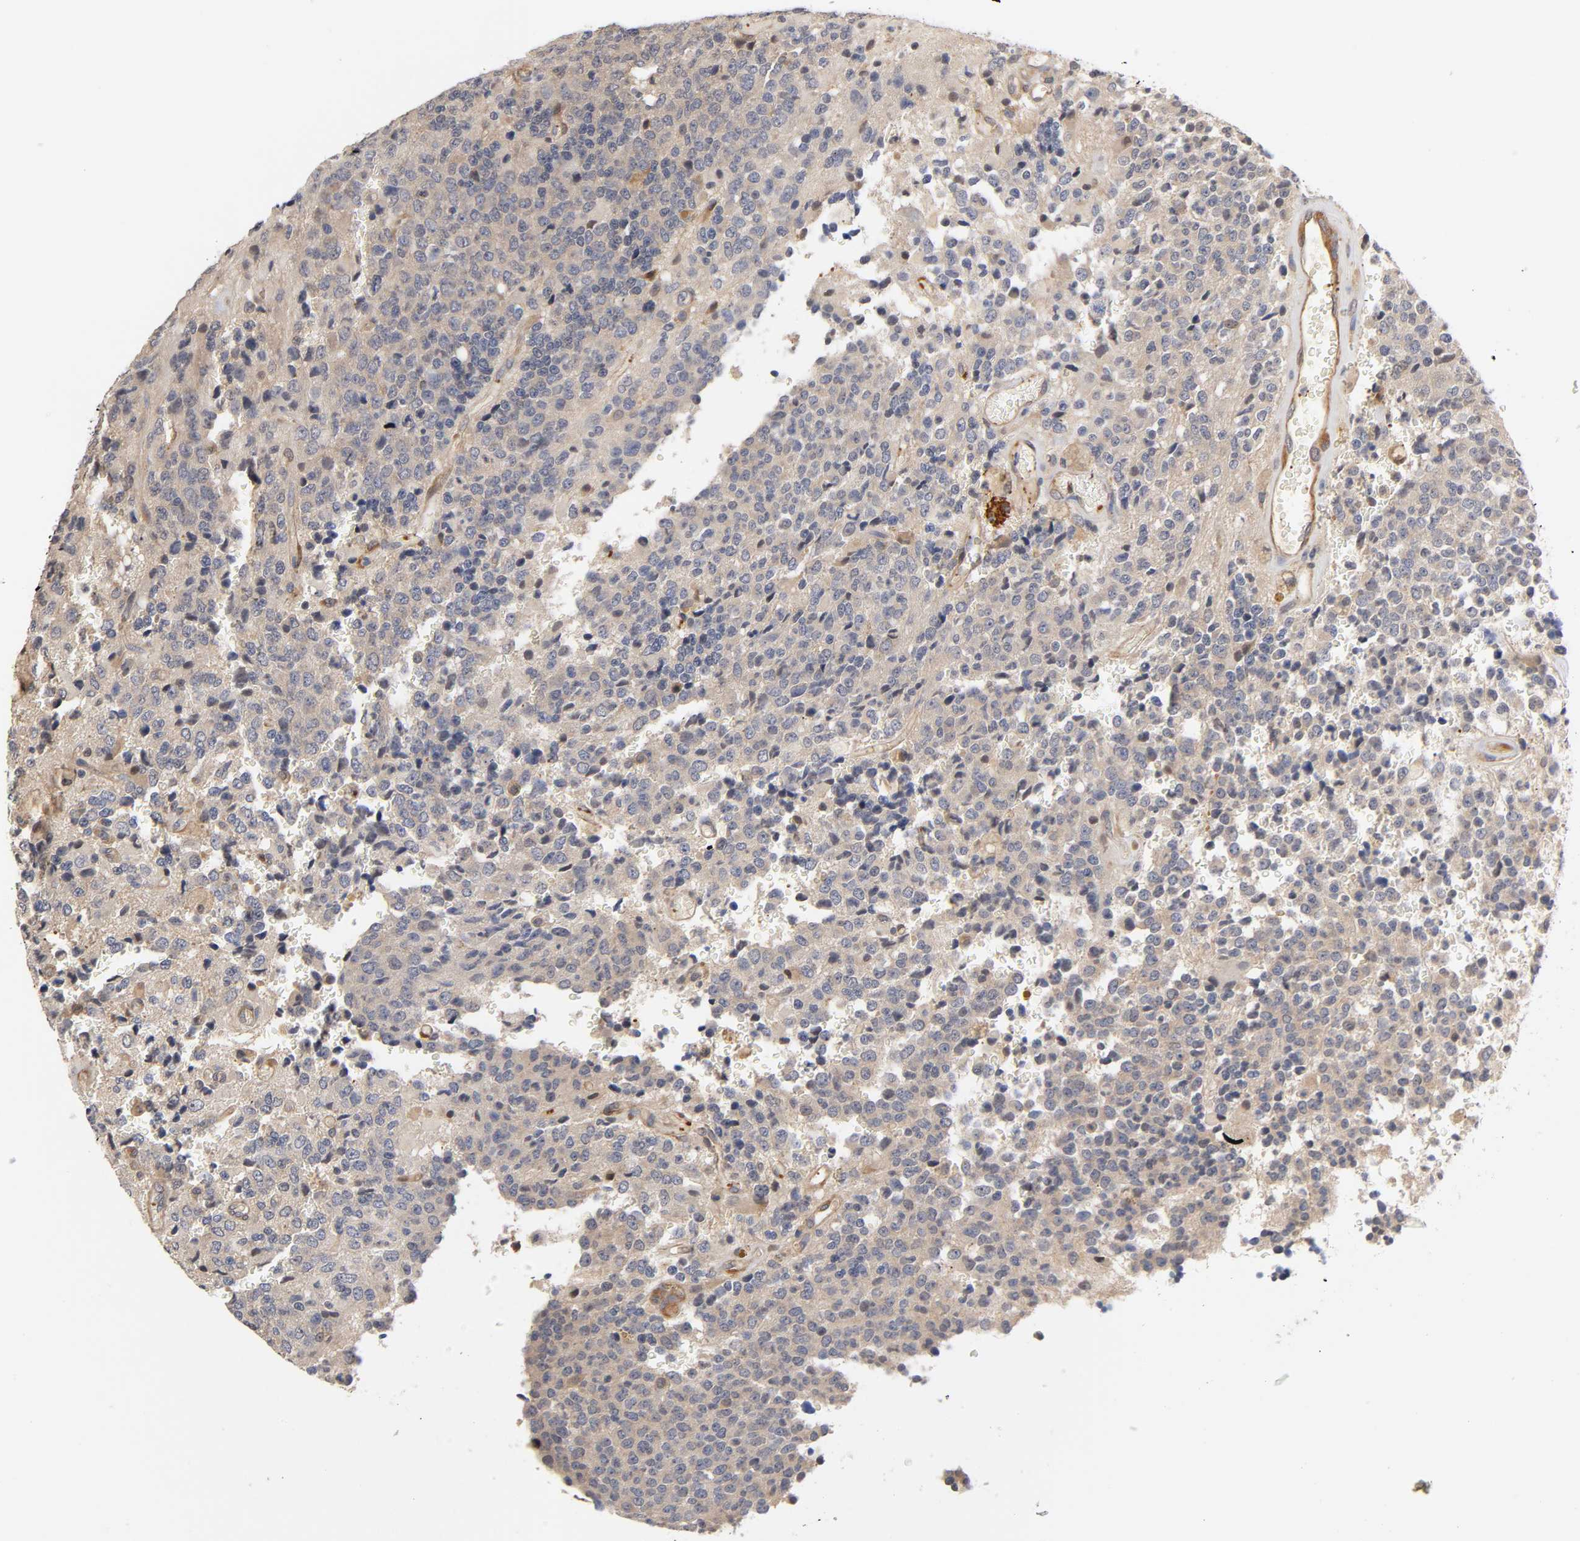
{"staining": {"intensity": "negative", "quantity": "none", "location": "none"}, "tissue": "glioma", "cell_type": "Tumor cells", "image_type": "cancer", "snomed": [{"axis": "morphology", "description": "Glioma, malignant, High grade"}, {"axis": "topography", "description": "pancreas cauda"}], "caption": "High magnification brightfield microscopy of glioma stained with DAB (3,3'-diaminobenzidine) (brown) and counterstained with hematoxylin (blue): tumor cells show no significant positivity.", "gene": "PDE5A", "patient": {"sex": "male", "age": 60}}